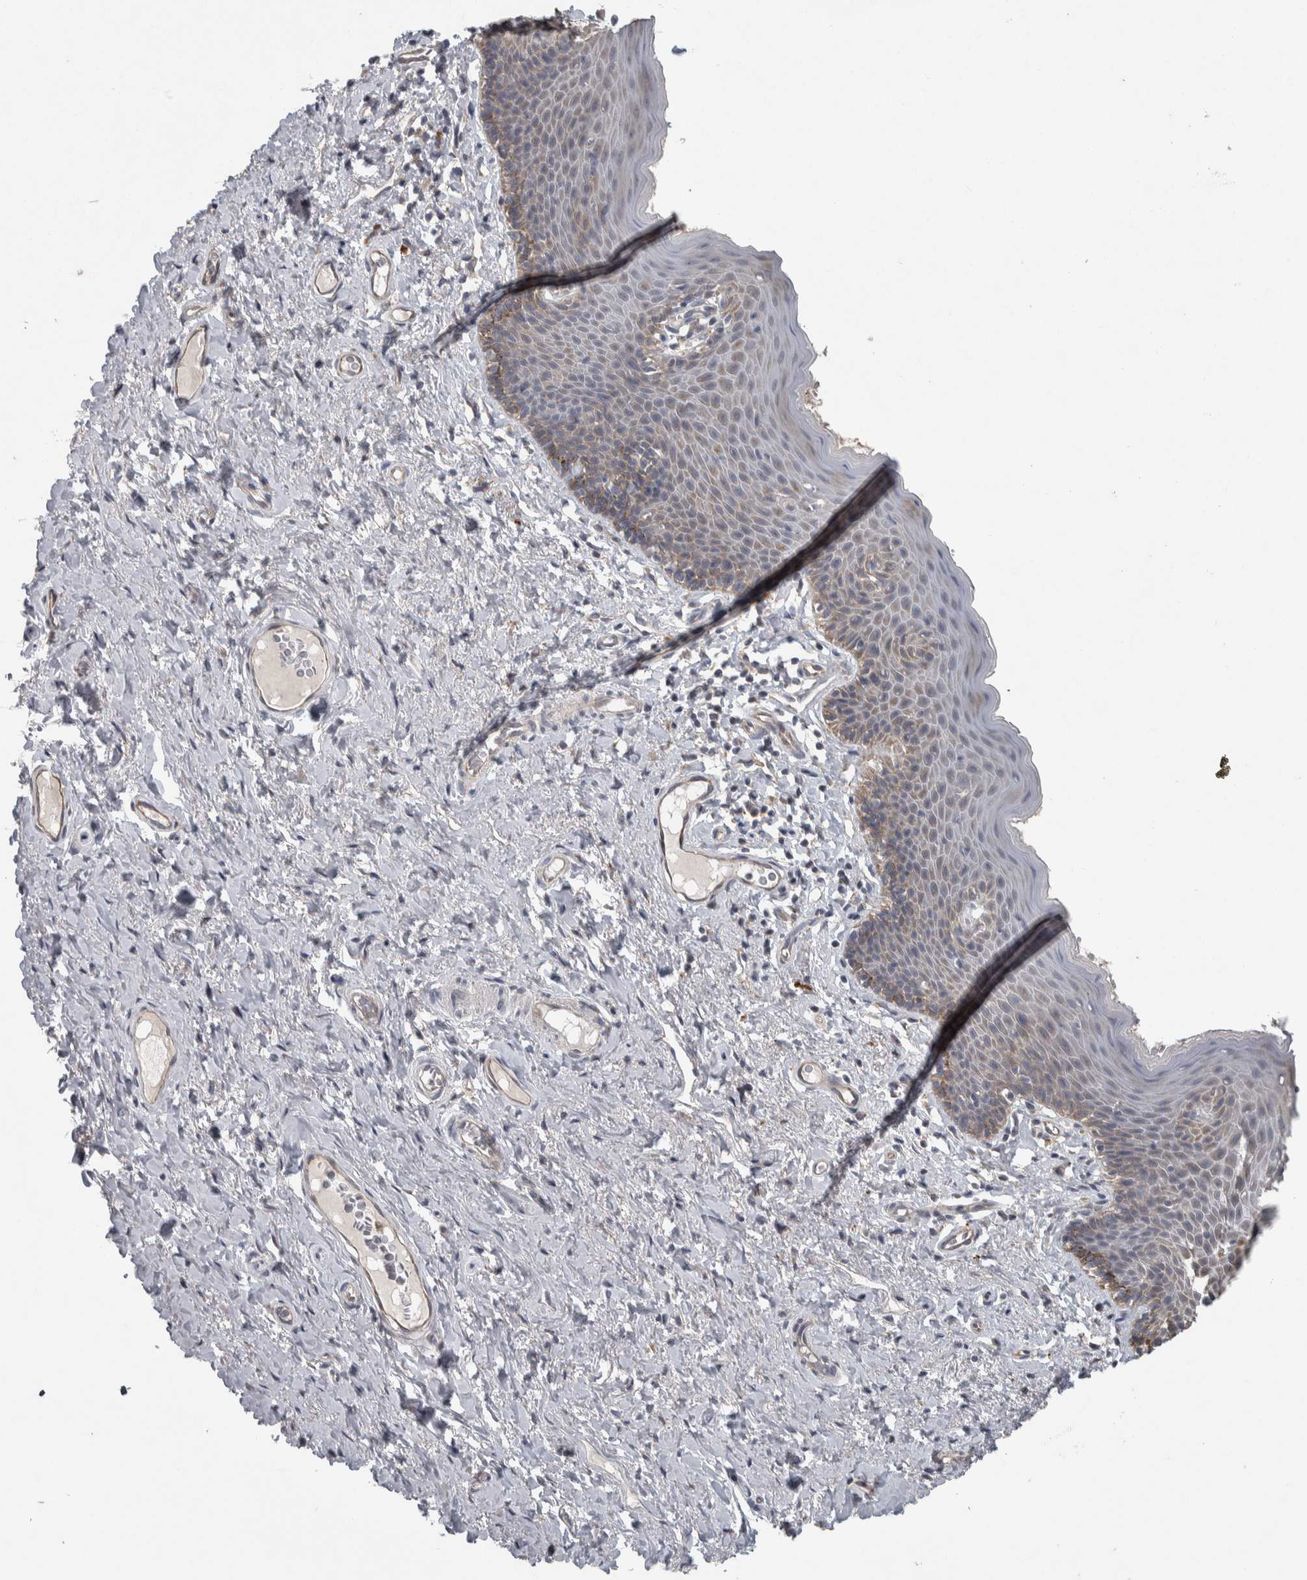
{"staining": {"intensity": "weak", "quantity": "25%-75%", "location": "cytoplasmic/membranous"}, "tissue": "skin", "cell_type": "Epidermal cells", "image_type": "normal", "snomed": [{"axis": "morphology", "description": "Normal tissue, NOS"}, {"axis": "topography", "description": "Vulva"}], "caption": "Immunohistochemistry (IHC) image of benign skin stained for a protein (brown), which demonstrates low levels of weak cytoplasmic/membranous positivity in about 25%-75% of epidermal cells.", "gene": "SRP68", "patient": {"sex": "female", "age": 66}}